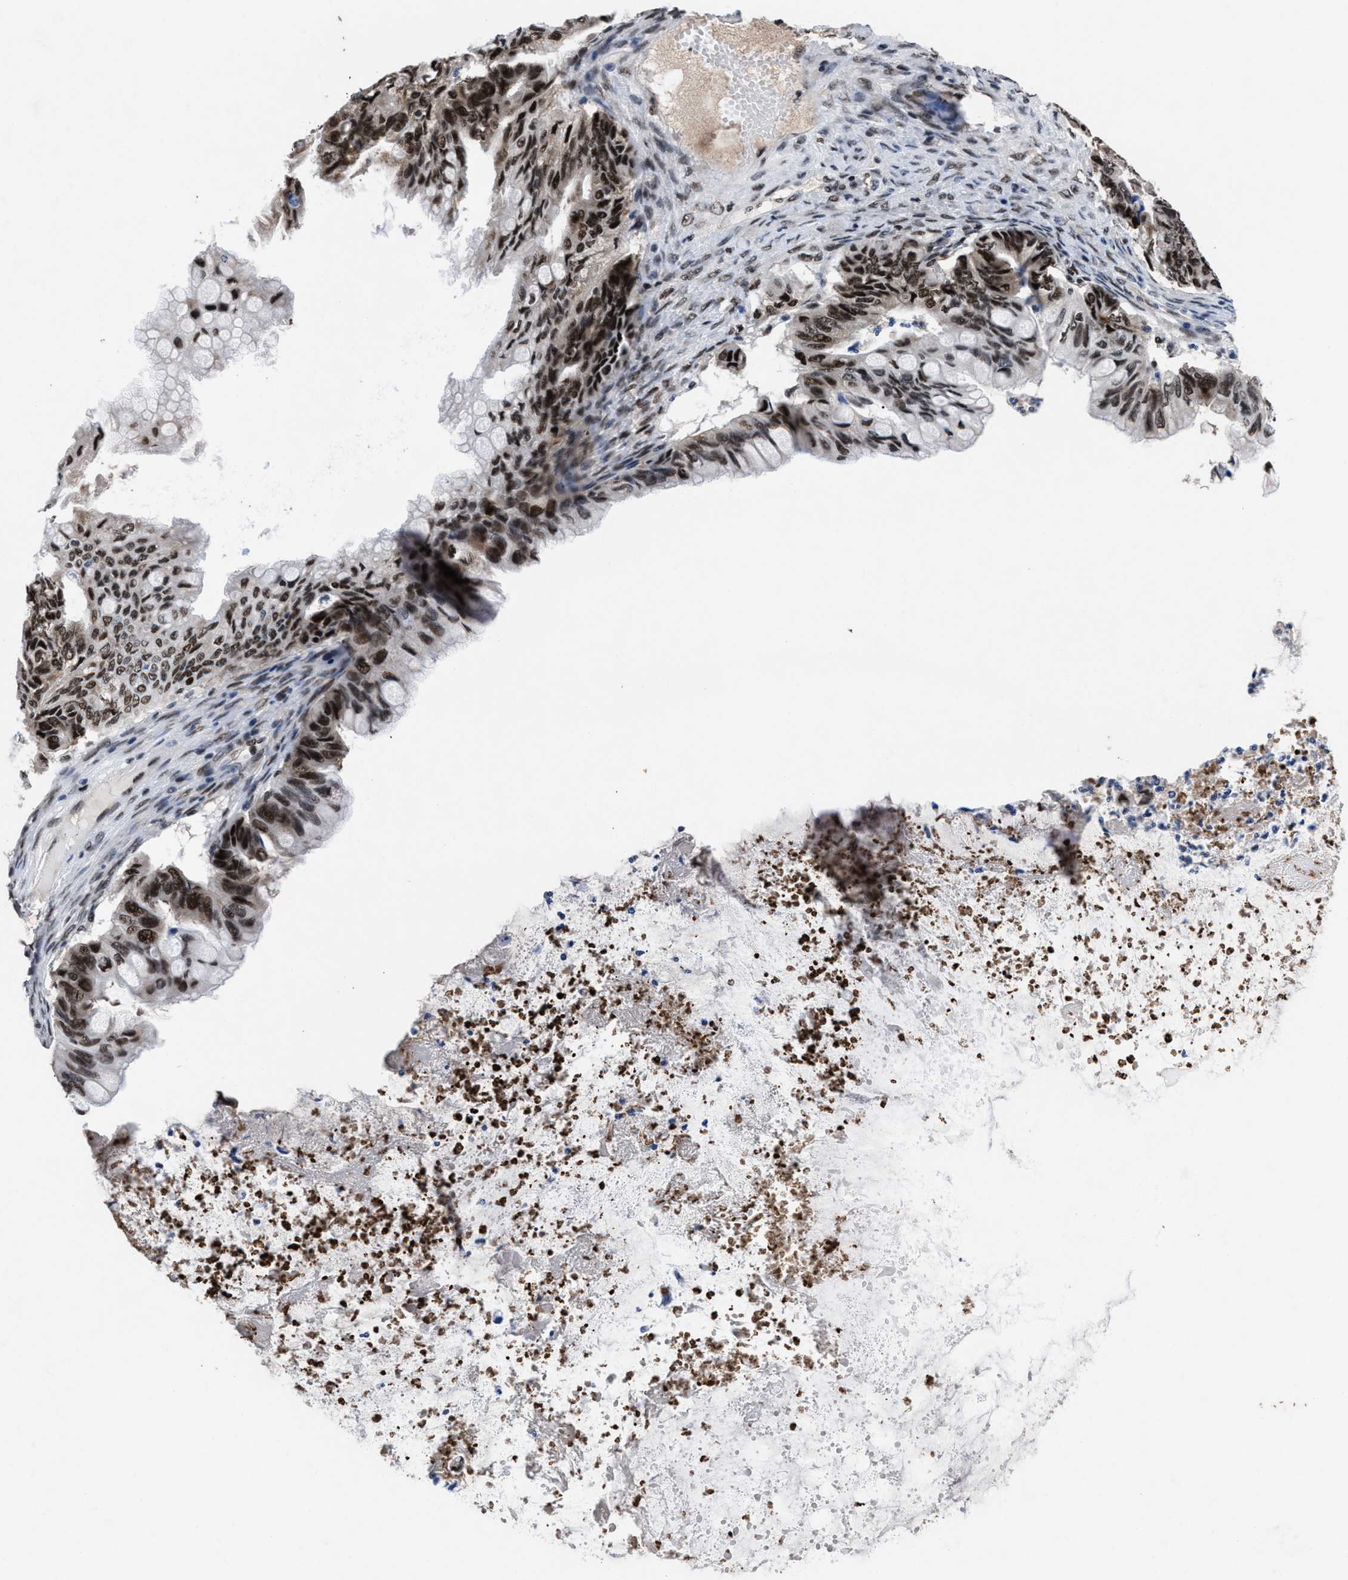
{"staining": {"intensity": "strong", "quantity": ">75%", "location": "nuclear"}, "tissue": "ovarian cancer", "cell_type": "Tumor cells", "image_type": "cancer", "snomed": [{"axis": "morphology", "description": "Cystadenocarcinoma, mucinous, NOS"}, {"axis": "topography", "description": "Ovary"}], "caption": "Immunohistochemistry image of ovarian mucinous cystadenocarcinoma stained for a protein (brown), which displays high levels of strong nuclear staining in about >75% of tumor cells.", "gene": "WDR81", "patient": {"sex": "female", "age": 80}}